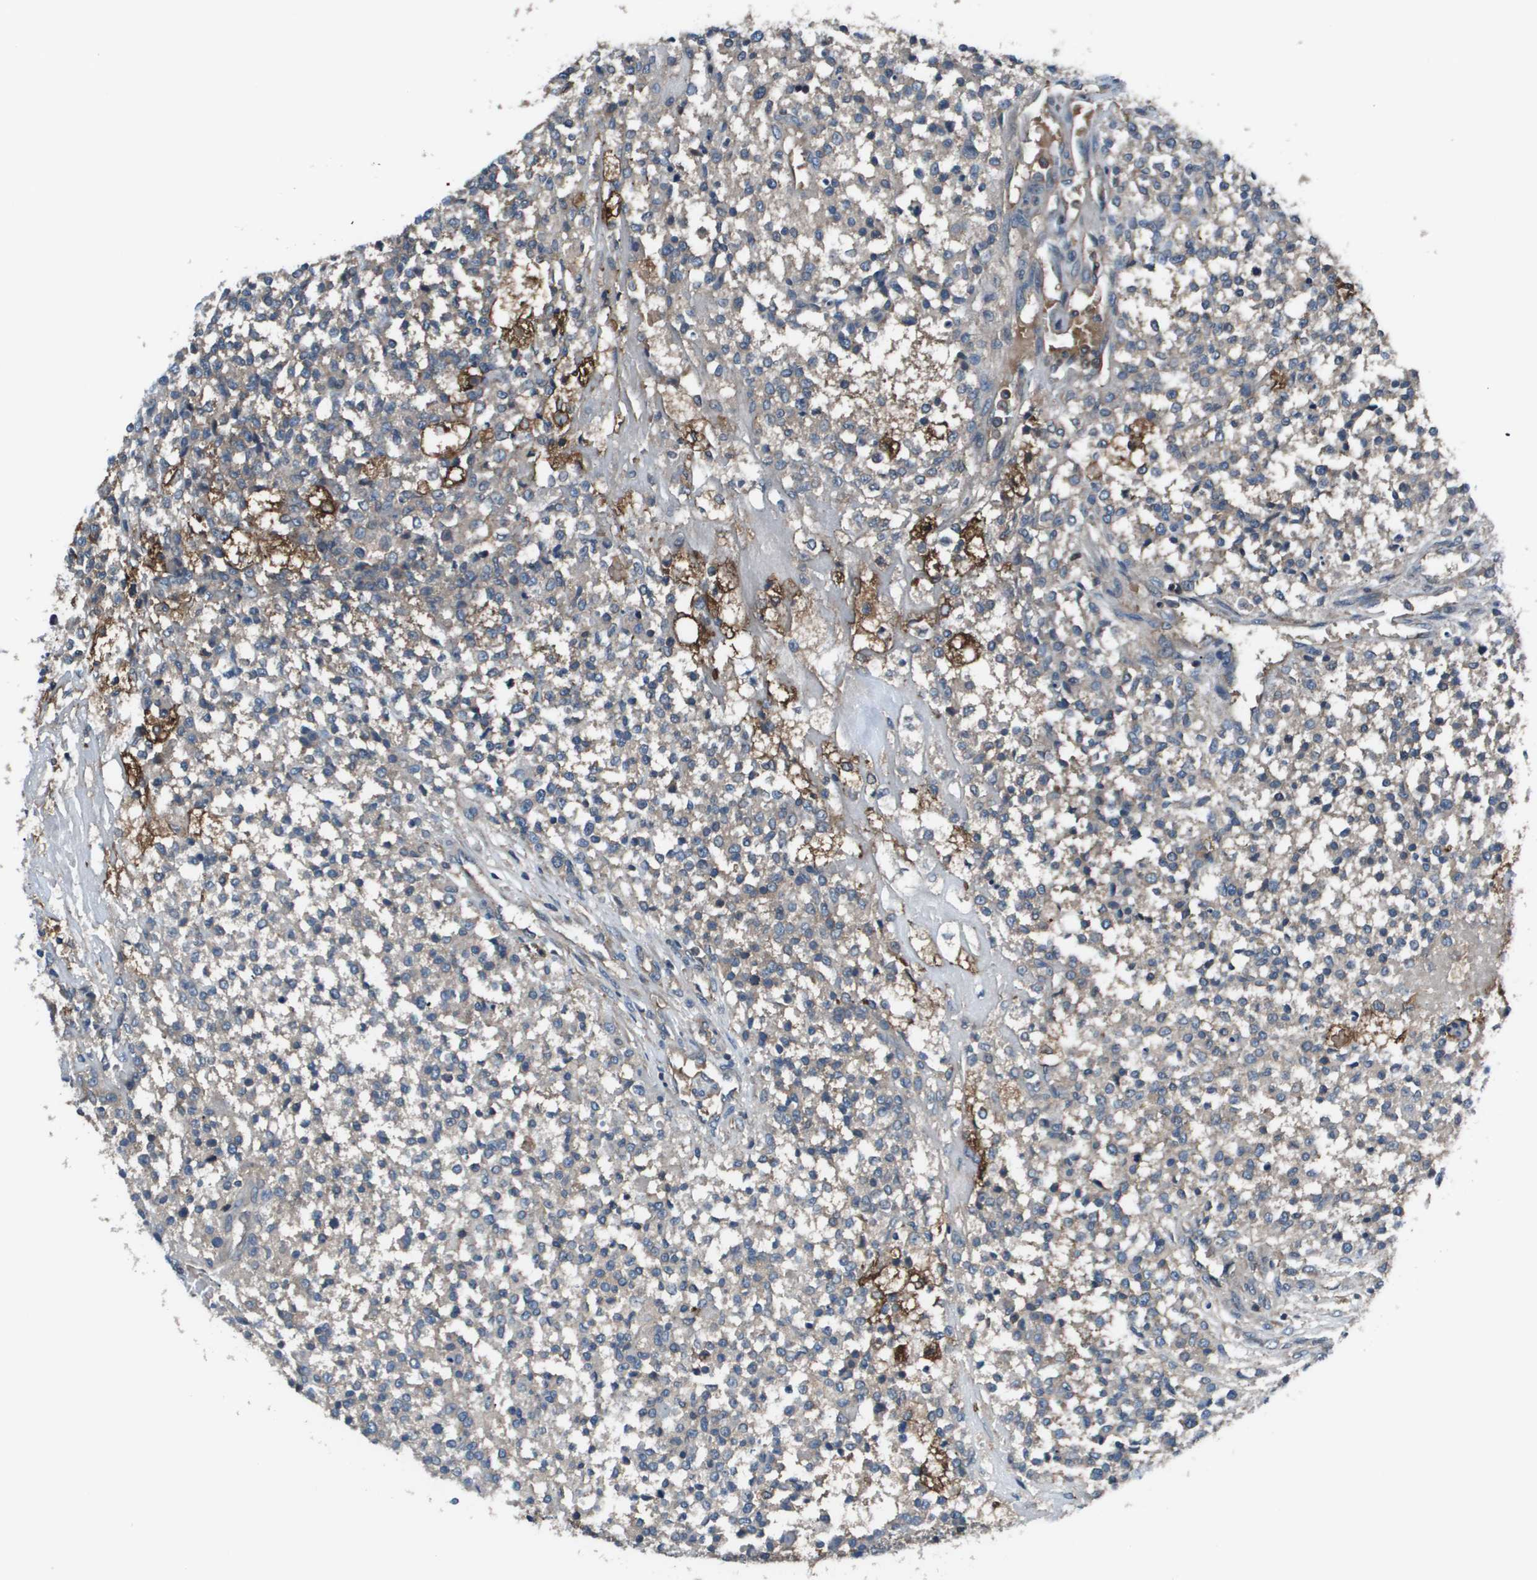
{"staining": {"intensity": "negative", "quantity": "none", "location": "none"}, "tissue": "testis cancer", "cell_type": "Tumor cells", "image_type": "cancer", "snomed": [{"axis": "morphology", "description": "Seminoma, NOS"}, {"axis": "topography", "description": "Testis"}], "caption": "The histopathology image demonstrates no staining of tumor cells in testis cancer (seminoma). Brightfield microscopy of immunohistochemistry (IHC) stained with DAB (3,3'-diaminobenzidine) (brown) and hematoxylin (blue), captured at high magnification.", "gene": "EIF3B", "patient": {"sex": "male", "age": 59}}